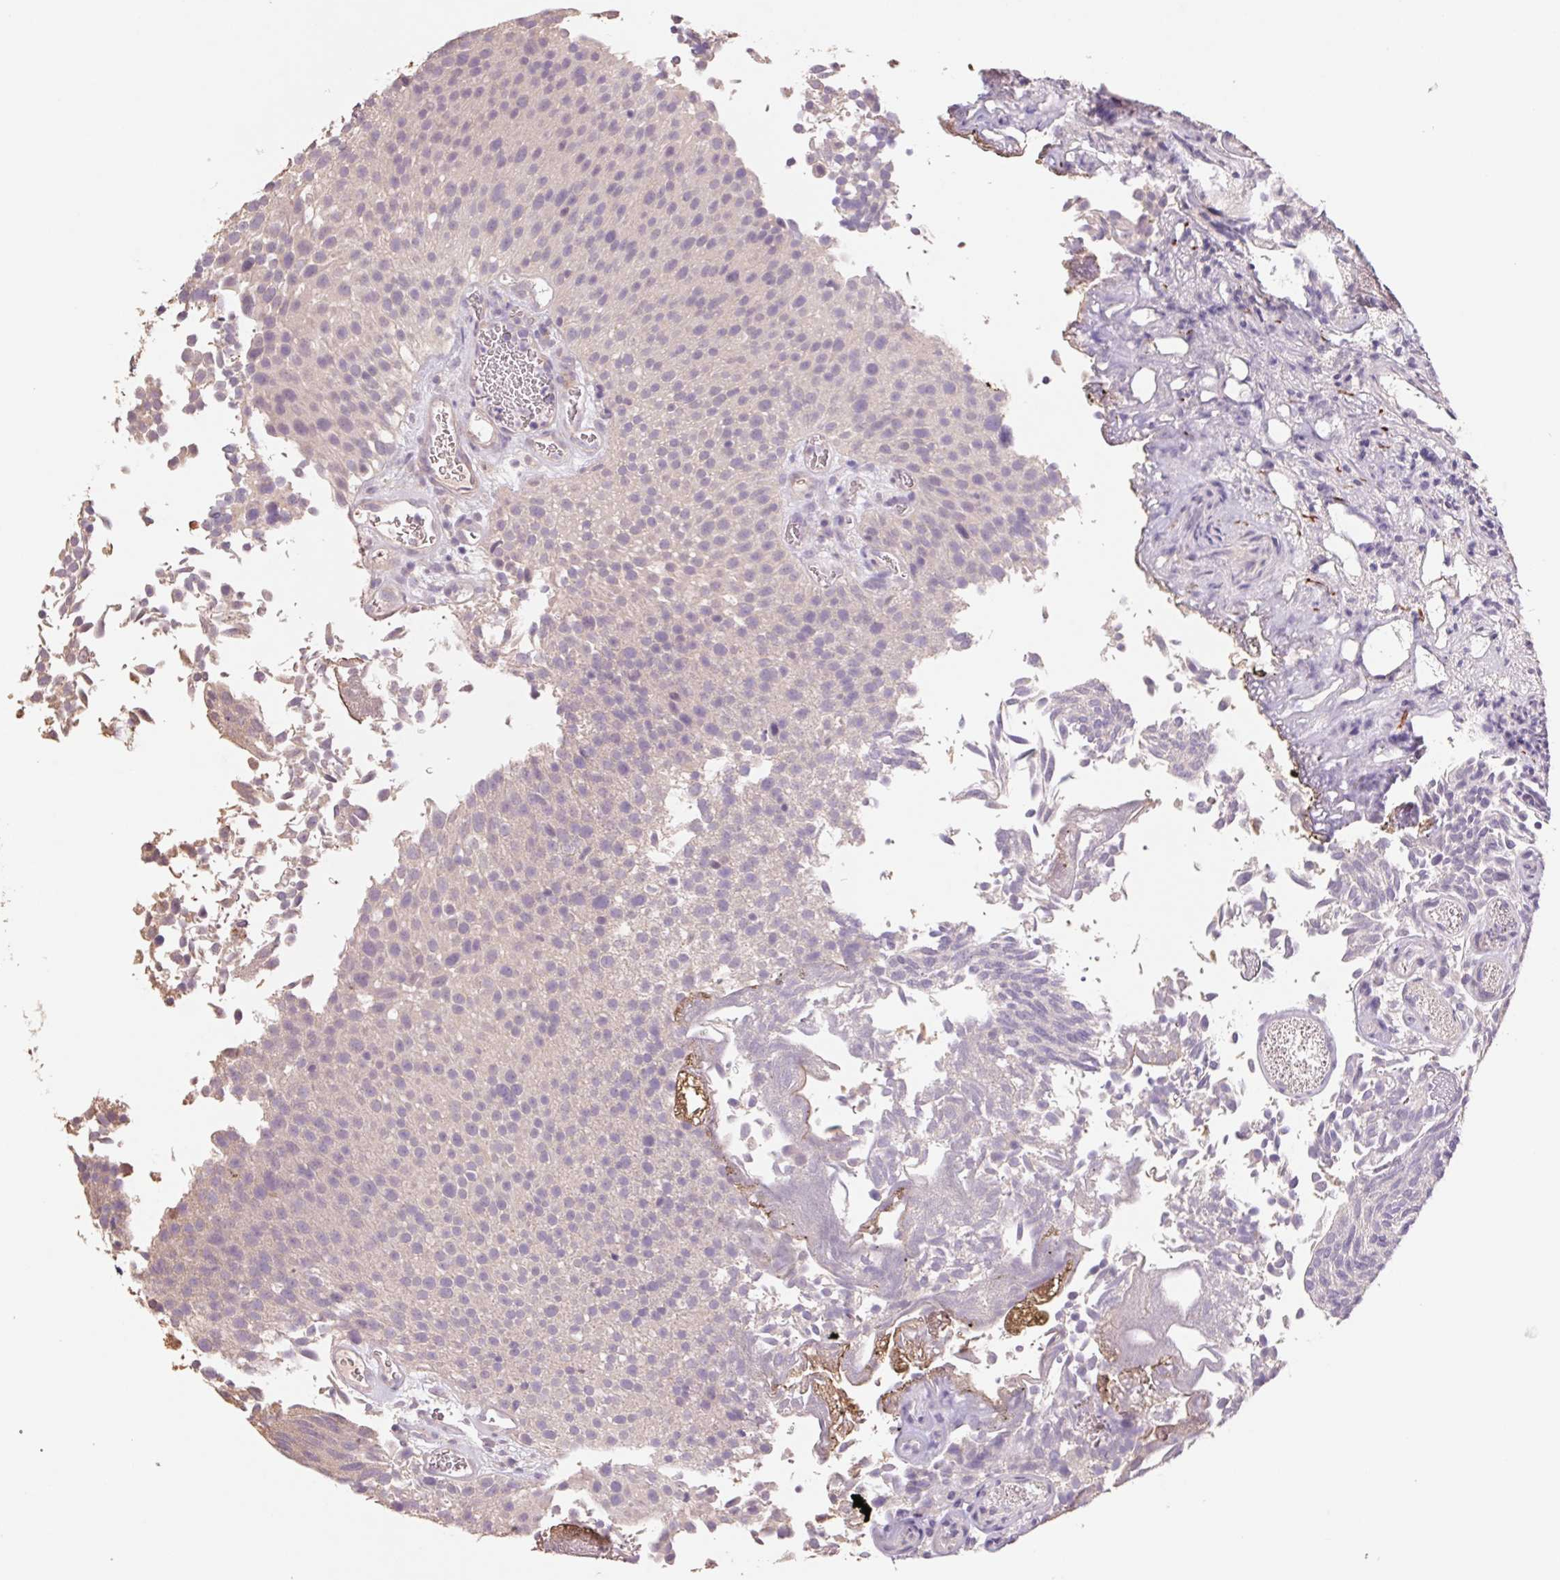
{"staining": {"intensity": "weak", "quantity": ">75%", "location": "cytoplasmic/membranous"}, "tissue": "urothelial cancer", "cell_type": "Tumor cells", "image_type": "cancer", "snomed": [{"axis": "morphology", "description": "Urothelial carcinoma, Low grade"}, {"axis": "topography", "description": "Urinary bladder"}], "caption": "Weak cytoplasmic/membranous protein staining is present in about >75% of tumor cells in urothelial carcinoma (low-grade).", "gene": "GRM2", "patient": {"sex": "female", "age": 79}}